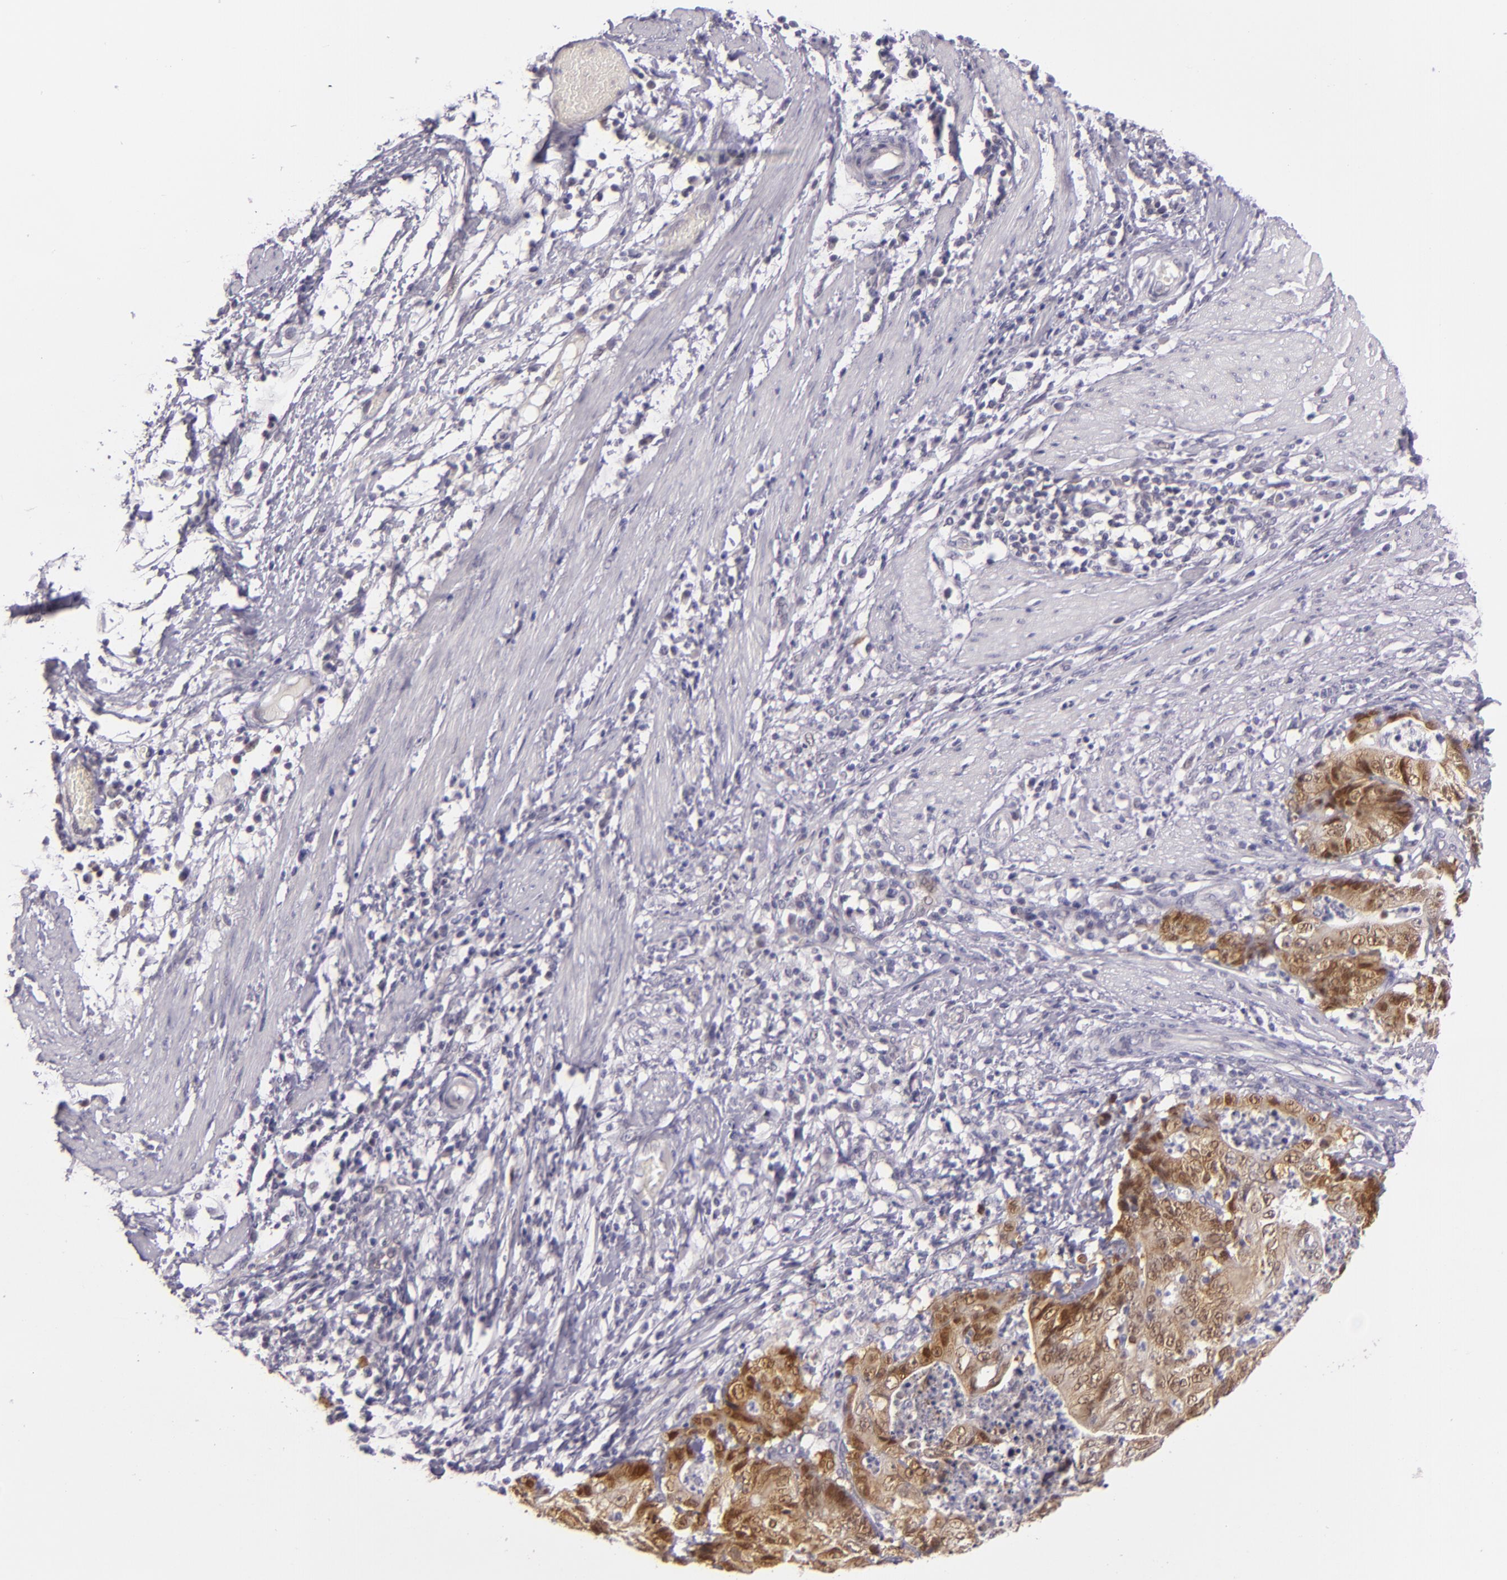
{"staining": {"intensity": "moderate", "quantity": "25%-75%", "location": "cytoplasmic/membranous,nuclear"}, "tissue": "stomach cancer", "cell_type": "Tumor cells", "image_type": "cancer", "snomed": [{"axis": "morphology", "description": "Adenocarcinoma, NOS"}, {"axis": "topography", "description": "Stomach, lower"}], "caption": "The immunohistochemical stain shows moderate cytoplasmic/membranous and nuclear positivity in tumor cells of adenocarcinoma (stomach) tissue. The staining is performed using DAB brown chromogen to label protein expression. The nuclei are counter-stained blue using hematoxylin.", "gene": "CSE1L", "patient": {"sex": "female", "age": 86}}